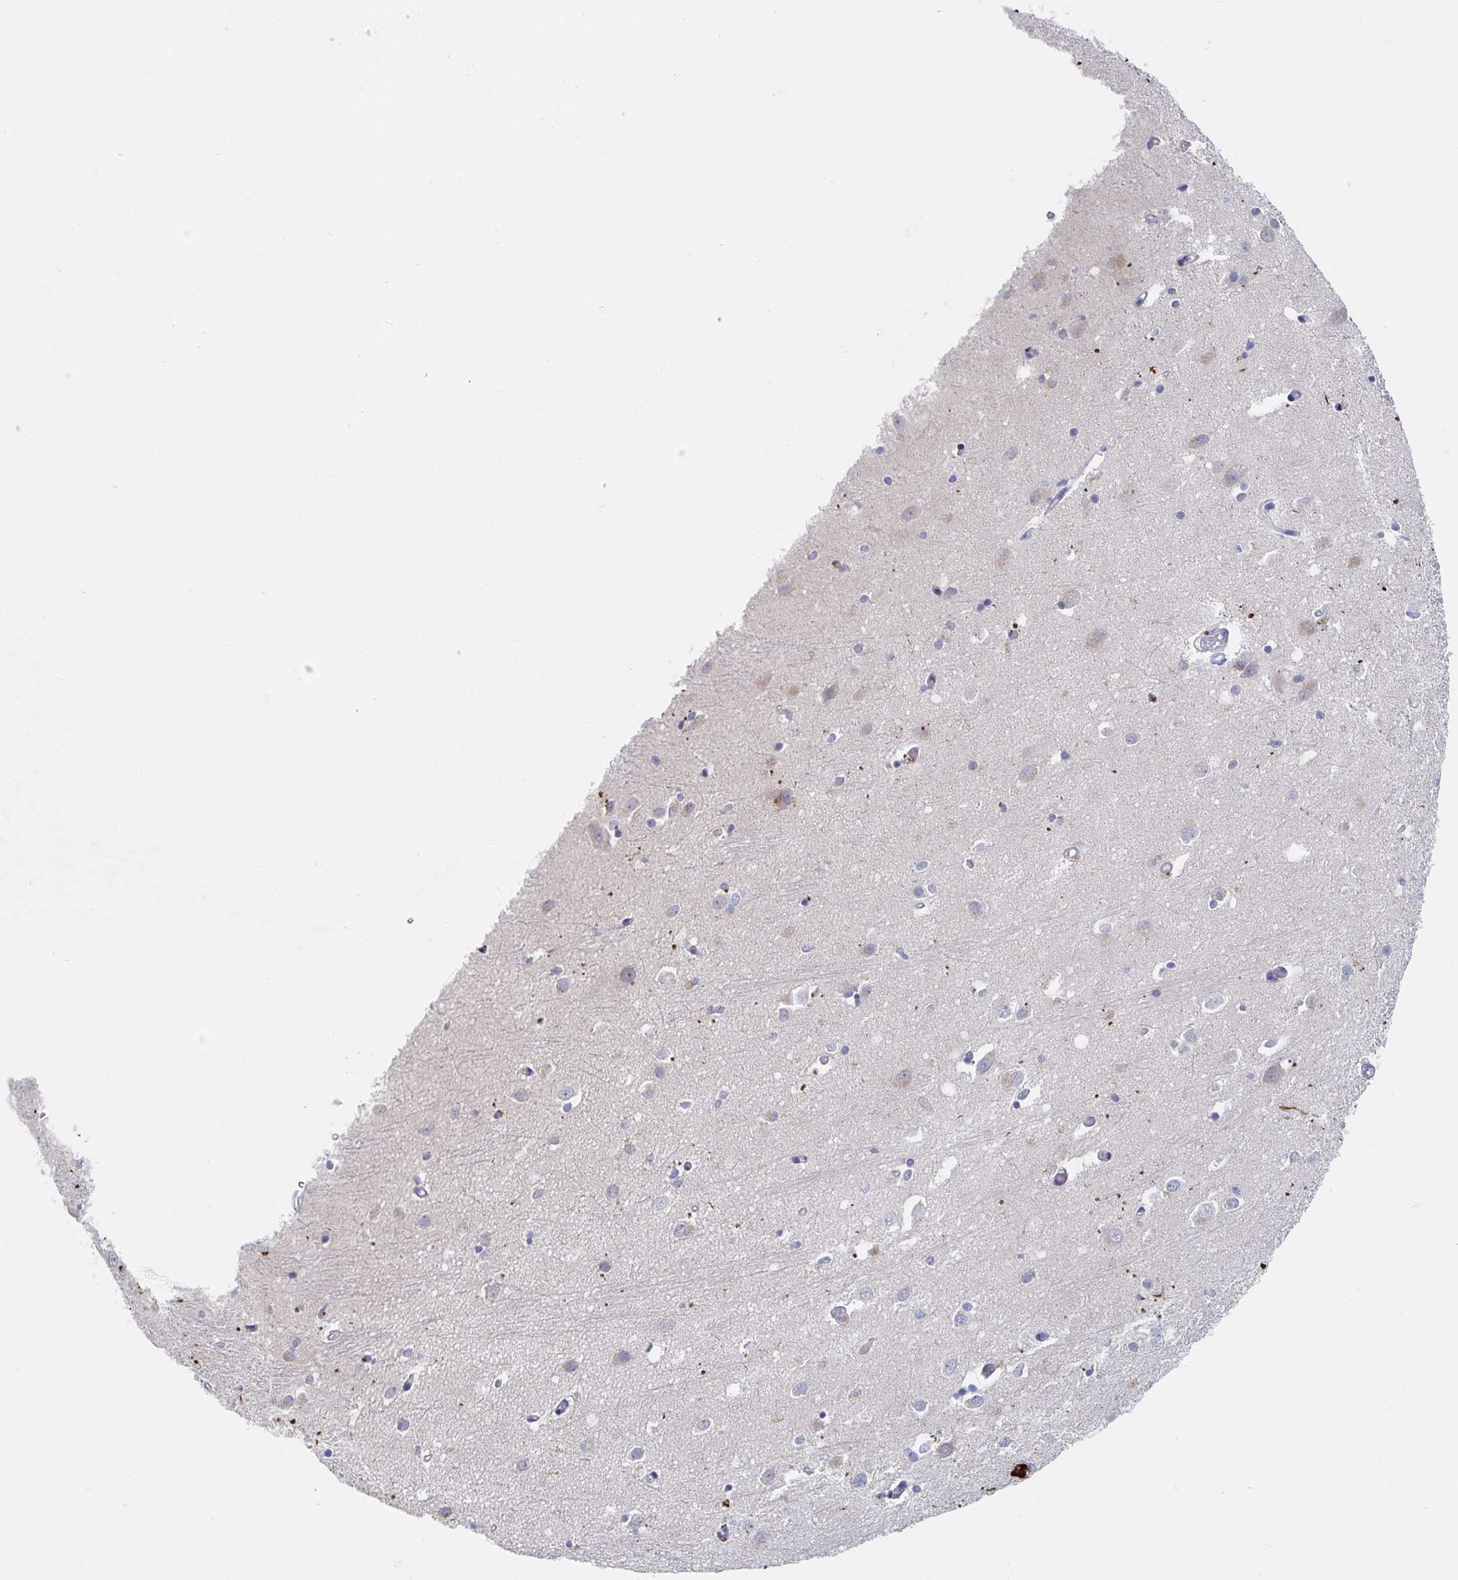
{"staining": {"intensity": "negative", "quantity": "none", "location": "none"}, "tissue": "caudate", "cell_type": "Glial cells", "image_type": "normal", "snomed": [{"axis": "morphology", "description": "Normal tissue, NOS"}, {"axis": "topography", "description": "Lateral ventricle wall"}, {"axis": "topography", "description": "Hippocampus"}], "caption": "High magnification brightfield microscopy of benign caudate stained with DAB (3,3'-diaminobenzidine) (brown) and counterstained with hematoxylin (blue): glial cells show no significant expression.", "gene": "ZNF100", "patient": {"sex": "female", "age": 63}}